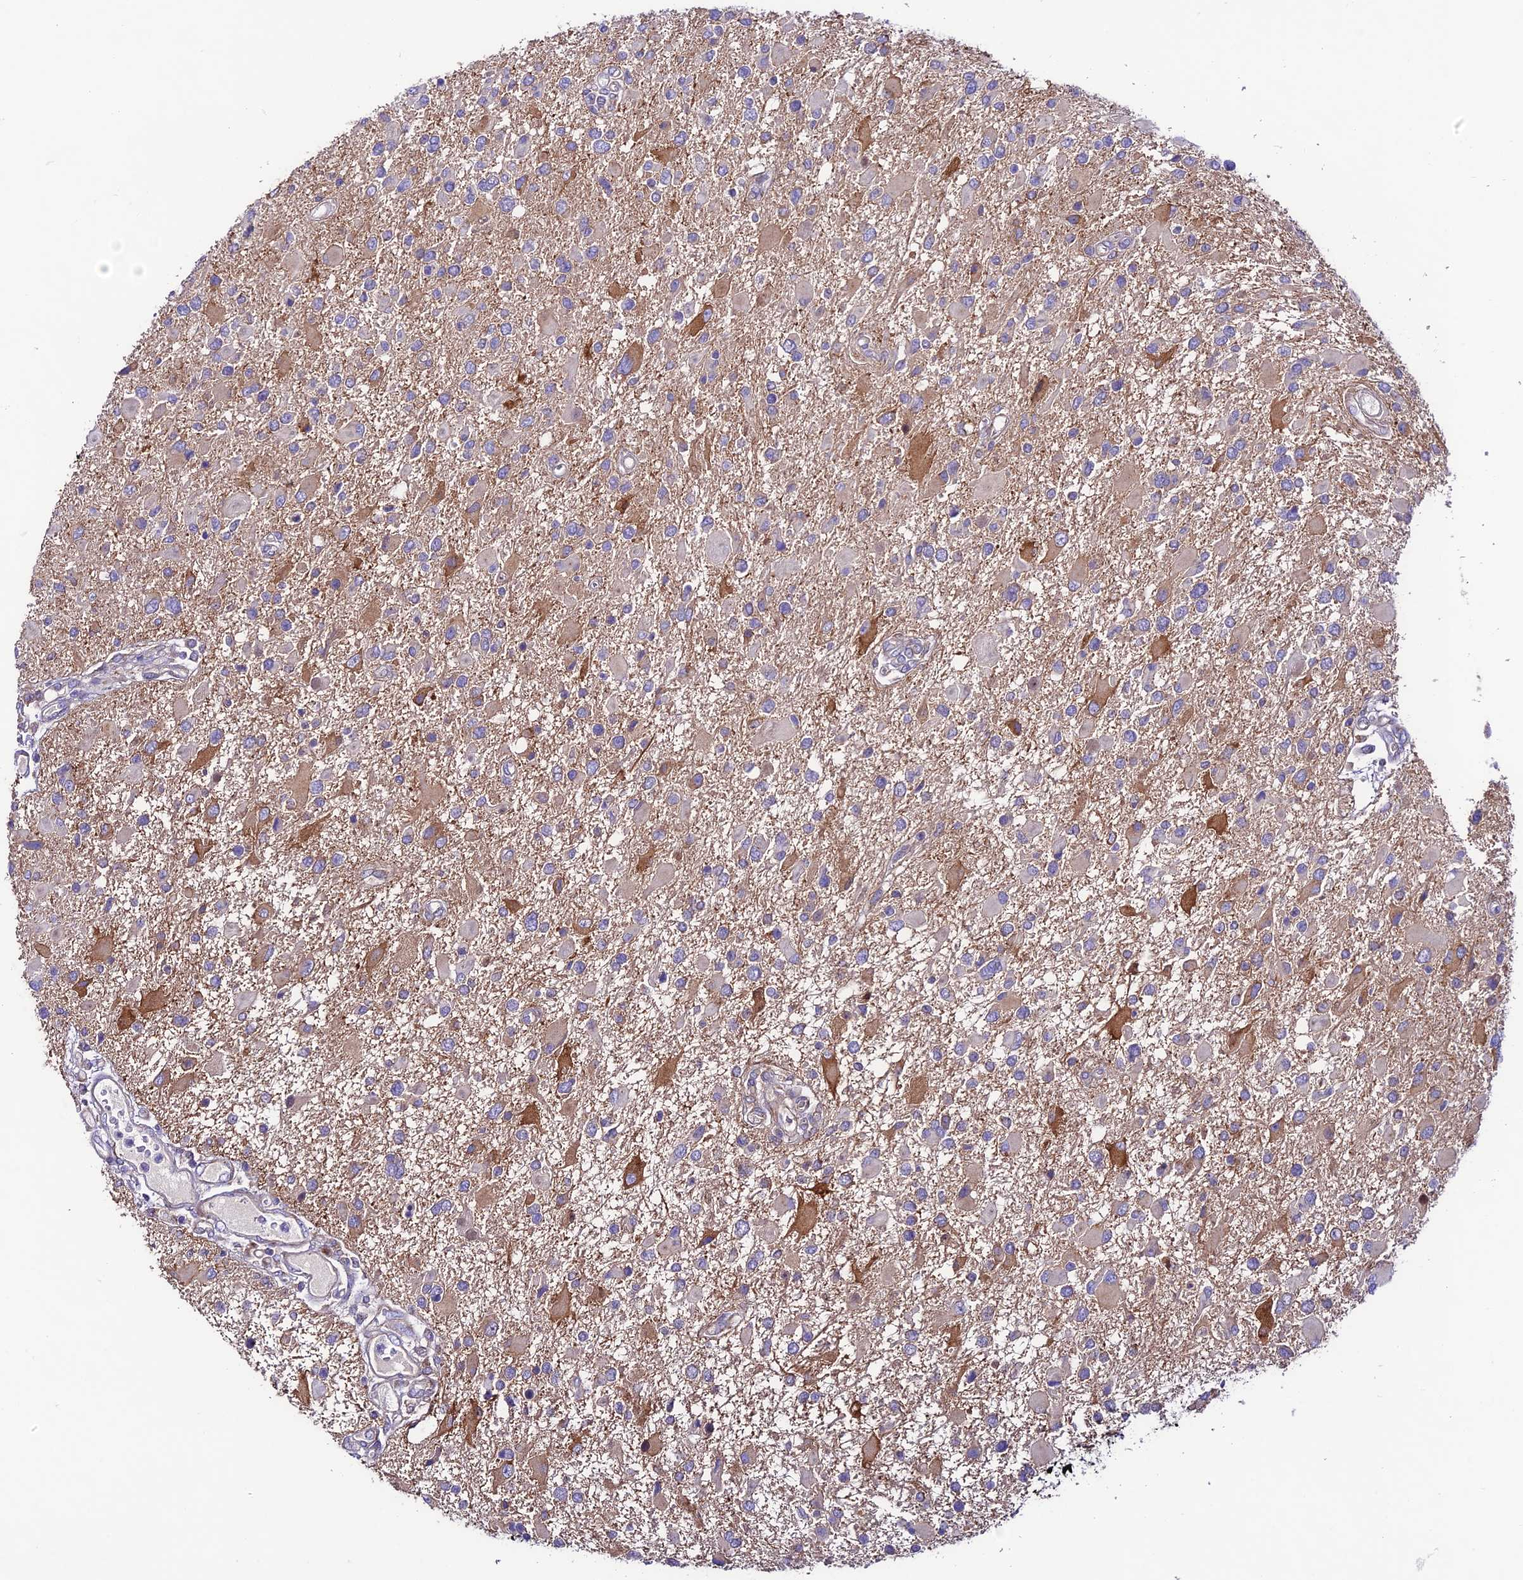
{"staining": {"intensity": "weak", "quantity": "<25%", "location": "cytoplasmic/membranous"}, "tissue": "glioma", "cell_type": "Tumor cells", "image_type": "cancer", "snomed": [{"axis": "morphology", "description": "Glioma, malignant, High grade"}, {"axis": "topography", "description": "Brain"}], "caption": "The micrograph exhibits no significant staining in tumor cells of malignant glioma (high-grade). (Brightfield microscopy of DAB (3,3'-diaminobenzidine) immunohistochemistry (IHC) at high magnification).", "gene": "LACTB2", "patient": {"sex": "male", "age": 53}}